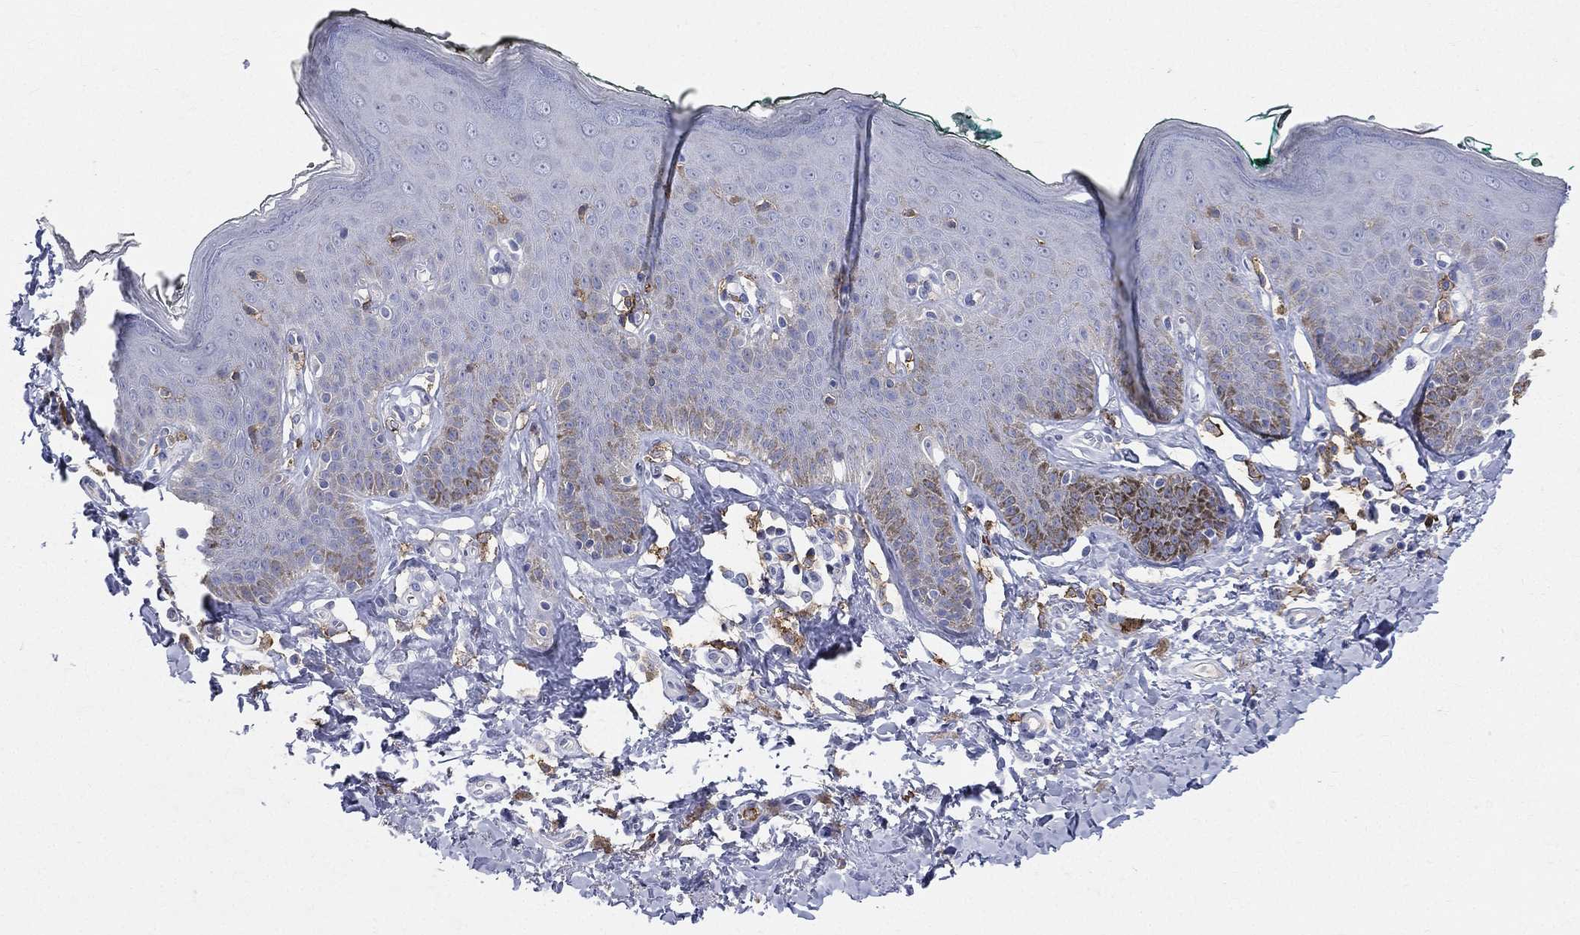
{"staining": {"intensity": "negative", "quantity": "none", "location": "none"}, "tissue": "vagina", "cell_type": "Squamous epithelial cells", "image_type": "normal", "snomed": [{"axis": "morphology", "description": "Normal tissue, NOS"}, {"axis": "topography", "description": "Vagina"}], "caption": "Immunohistochemistry photomicrograph of unremarkable vagina stained for a protein (brown), which exhibits no staining in squamous epithelial cells.", "gene": "CD33", "patient": {"sex": "female", "age": 66}}